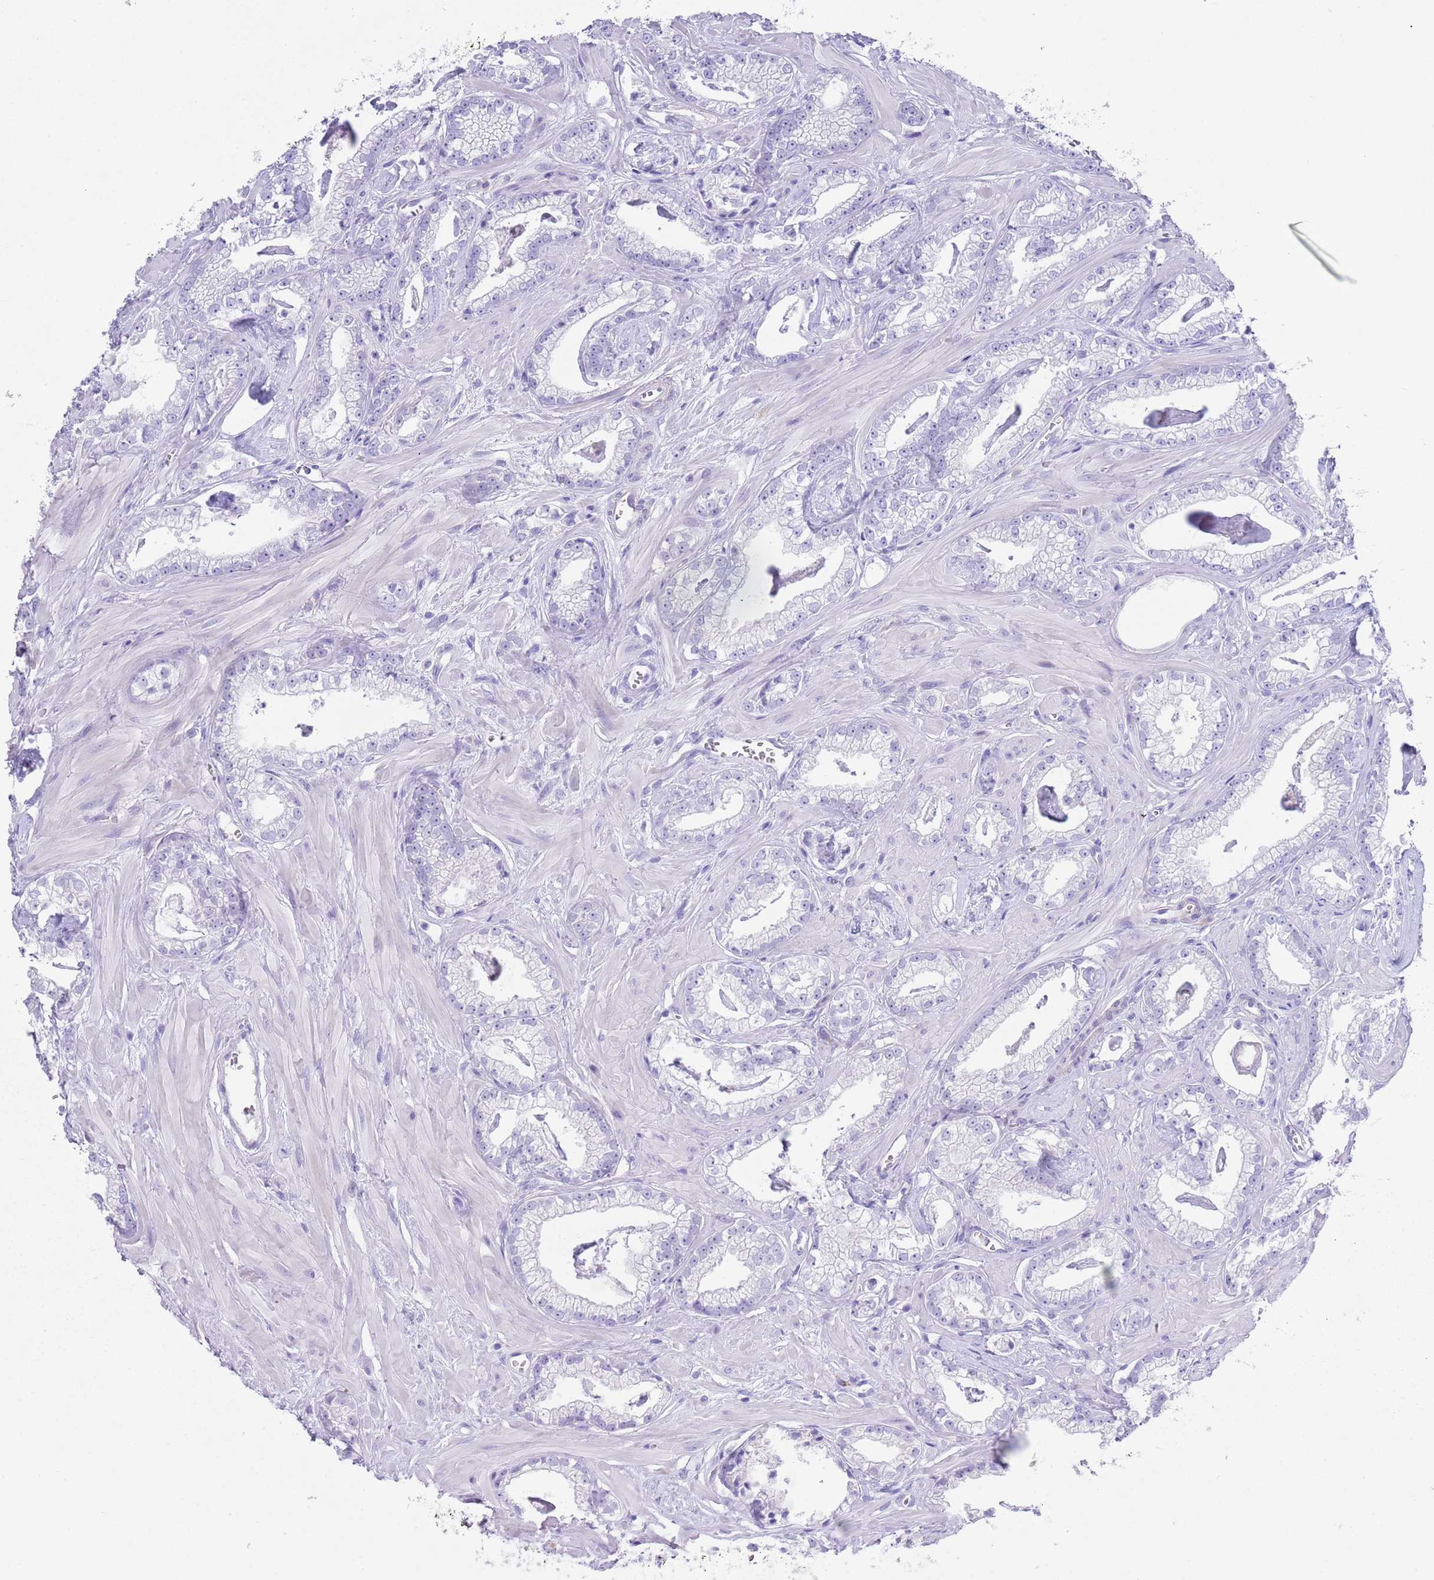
{"staining": {"intensity": "negative", "quantity": "none", "location": "none"}, "tissue": "prostate cancer", "cell_type": "Tumor cells", "image_type": "cancer", "snomed": [{"axis": "morphology", "description": "Adenocarcinoma, Low grade"}, {"axis": "topography", "description": "Prostate"}], "caption": "The photomicrograph reveals no staining of tumor cells in prostate adenocarcinoma (low-grade).", "gene": "CPXM2", "patient": {"sex": "male", "age": 60}}